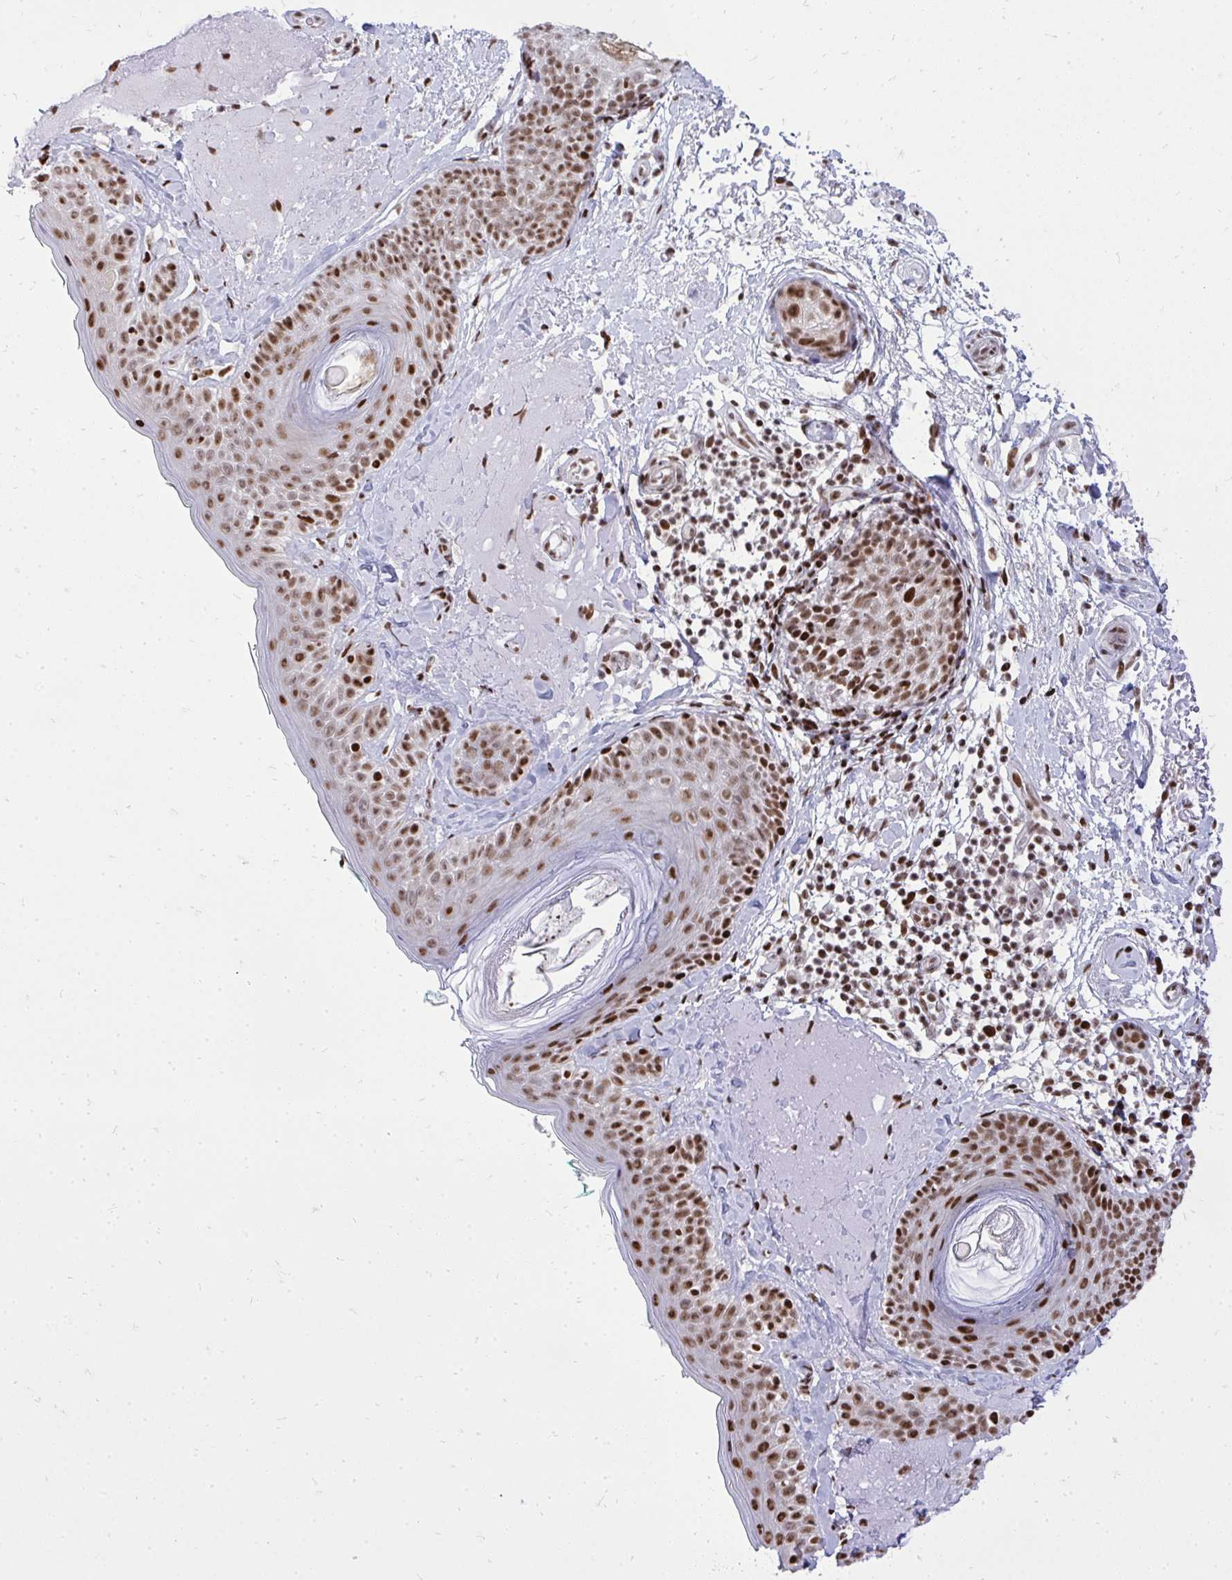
{"staining": {"intensity": "strong", "quantity": ">75%", "location": "nuclear"}, "tissue": "skin", "cell_type": "Fibroblasts", "image_type": "normal", "snomed": [{"axis": "morphology", "description": "Normal tissue, NOS"}, {"axis": "topography", "description": "Skin"}], "caption": "The immunohistochemical stain labels strong nuclear staining in fibroblasts of normal skin. The staining is performed using DAB brown chromogen to label protein expression. The nuclei are counter-stained blue using hematoxylin.", "gene": "TBL1Y", "patient": {"sex": "male", "age": 73}}